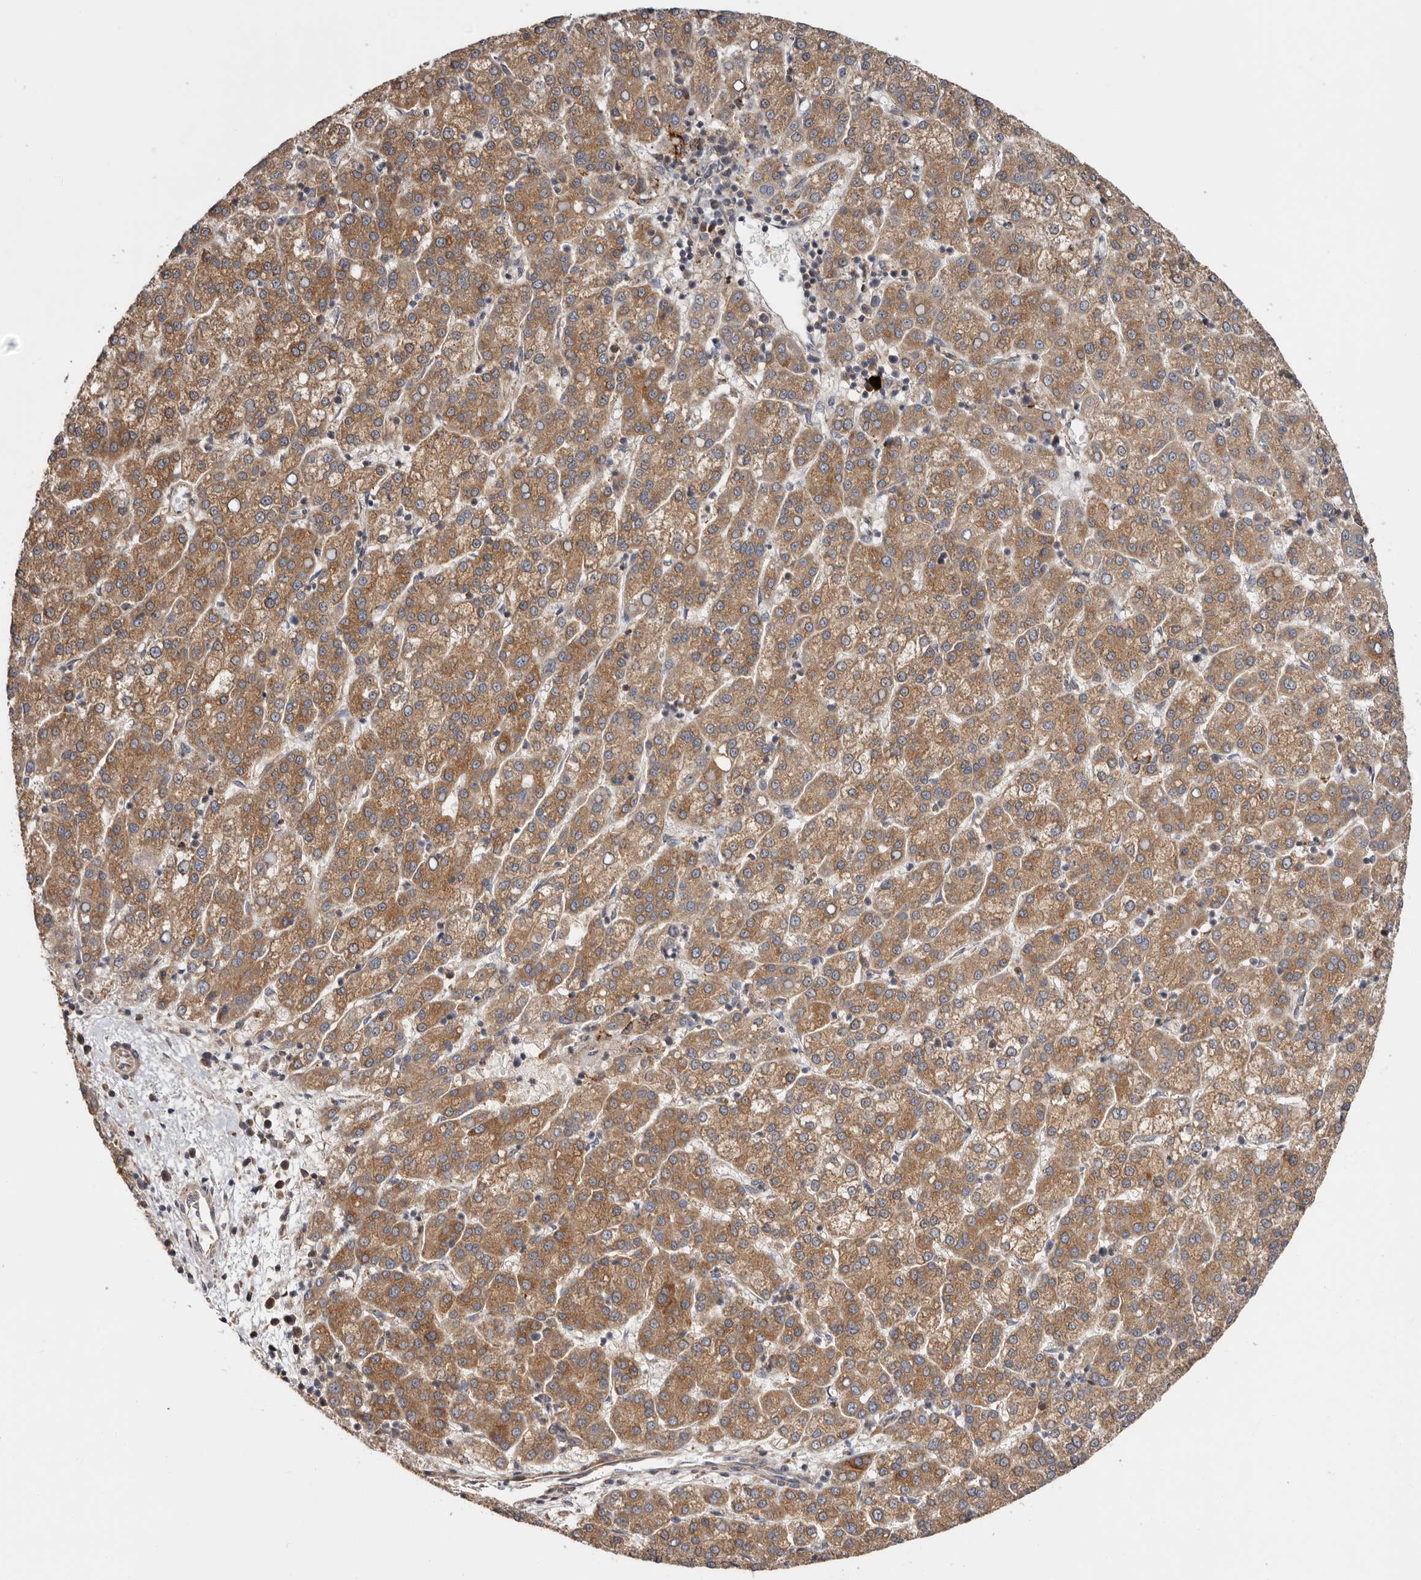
{"staining": {"intensity": "moderate", "quantity": ">75%", "location": "cytoplasmic/membranous"}, "tissue": "liver cancer", "cell_type": "Tumor cells", "image_type": "cancer", "snomed": [{"axis": "morphology", "description": "Carcinoma, Hepatocellular, NOS"}, {"axis": "topography", "description": "Liver"}], "caption": "A photomicrograph of human liver cancer (hepatocellular carcinoma) stained for a protein reveals moderate cytoplasmic/membranous brown staining in tumor cells.", "gene": "TMUB1", "patient": {"sex": "female", "age": 58}}